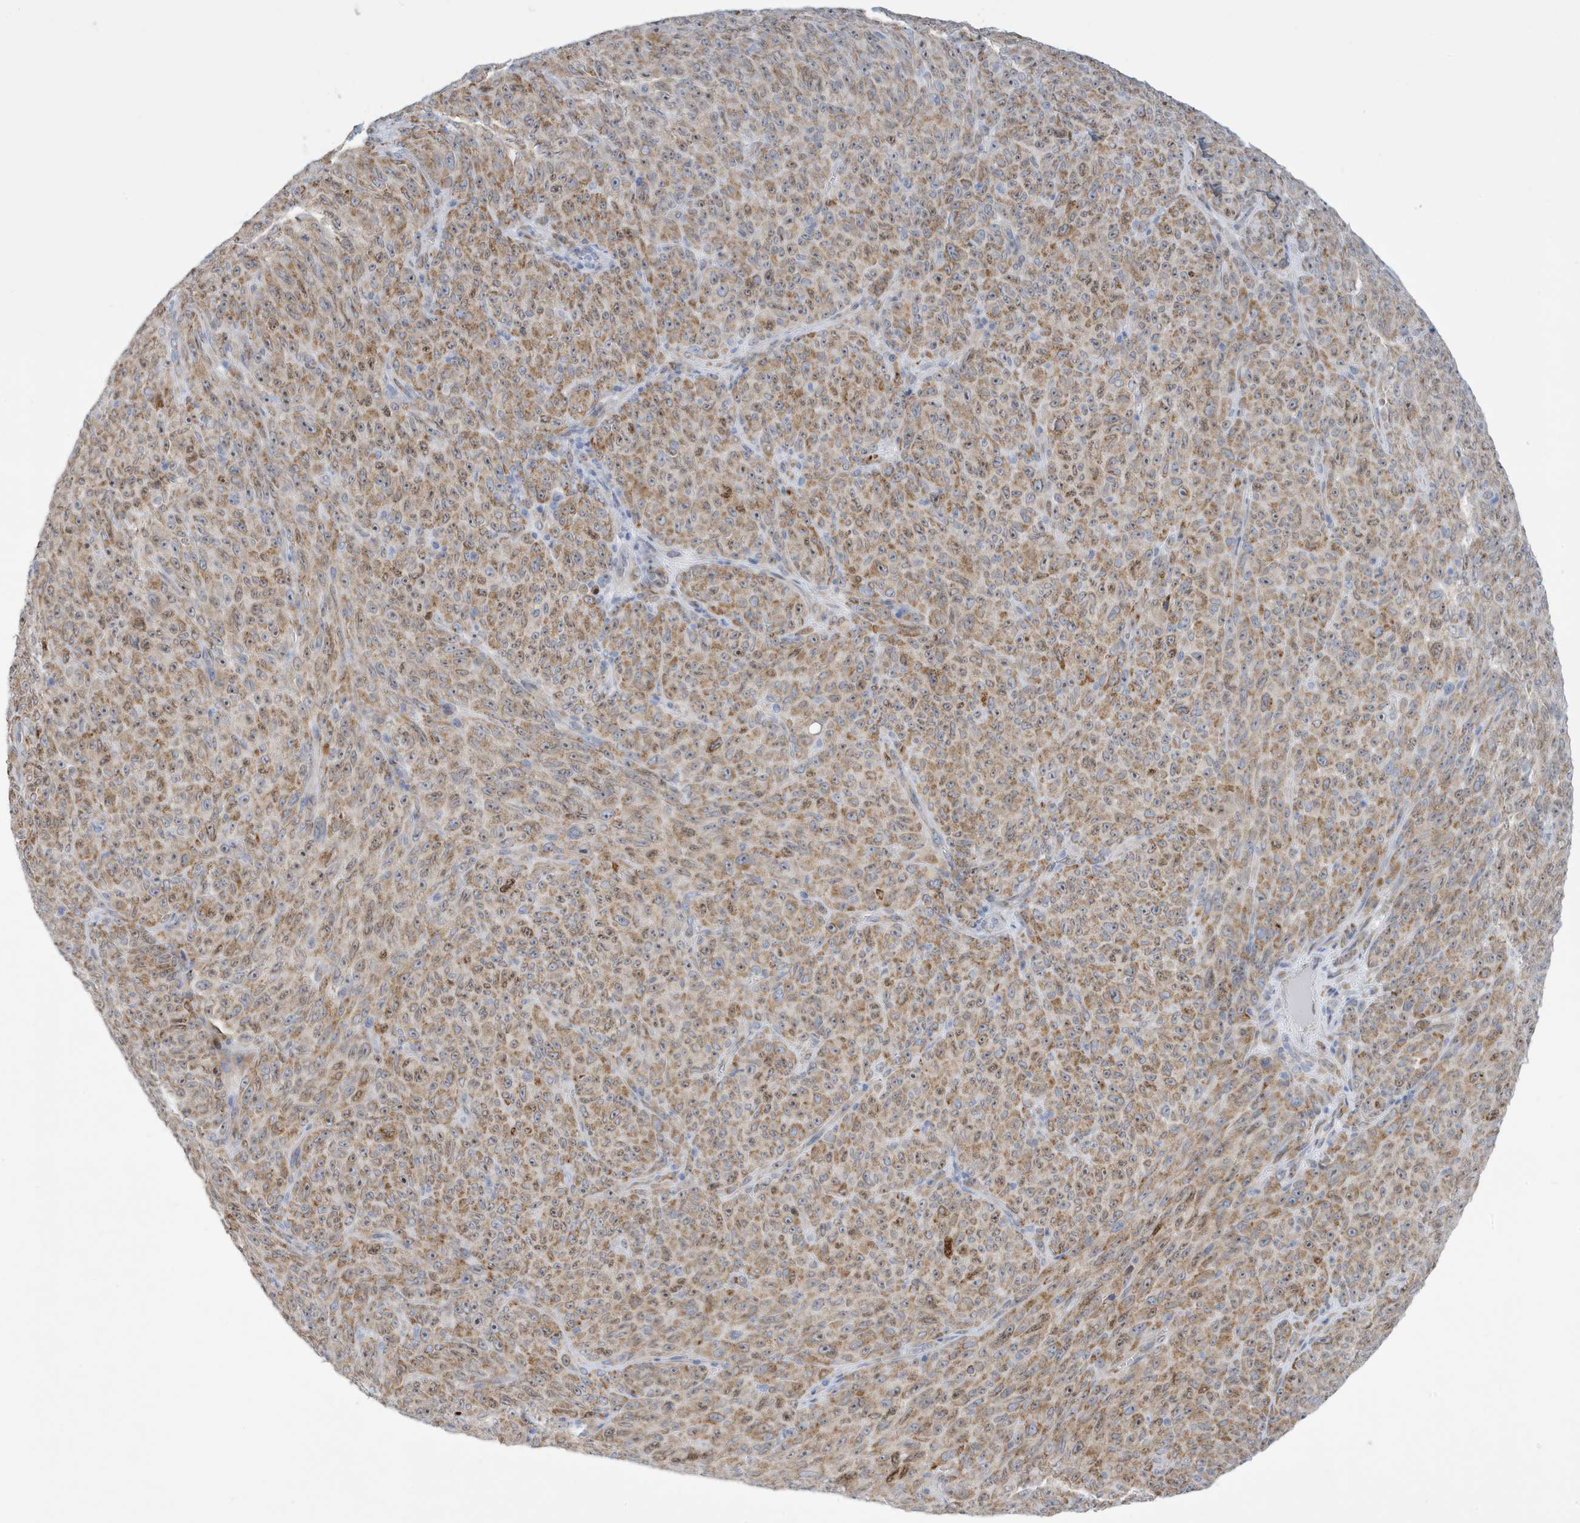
{"staining": {"intensity": "moderate", "quantity": ">75%", "location": "cytoplasmic/membranous"}, "tissue": "melanoma", "cell_type": "Tumor cells", "image_type": "cancer", "snomed": [{"axis": "morphology", "description": "Malignant melanoma, NOS"}, {"axis": "topography", "description": "Skin"}], "caption": "Protein expression analysis of malignant melanoma exhibits moderate cytoplasmic/membranous expression in about >75% of tumor cells.", "gene": "SEMA3F", "patient": {"sex": "female", "age": 82}}